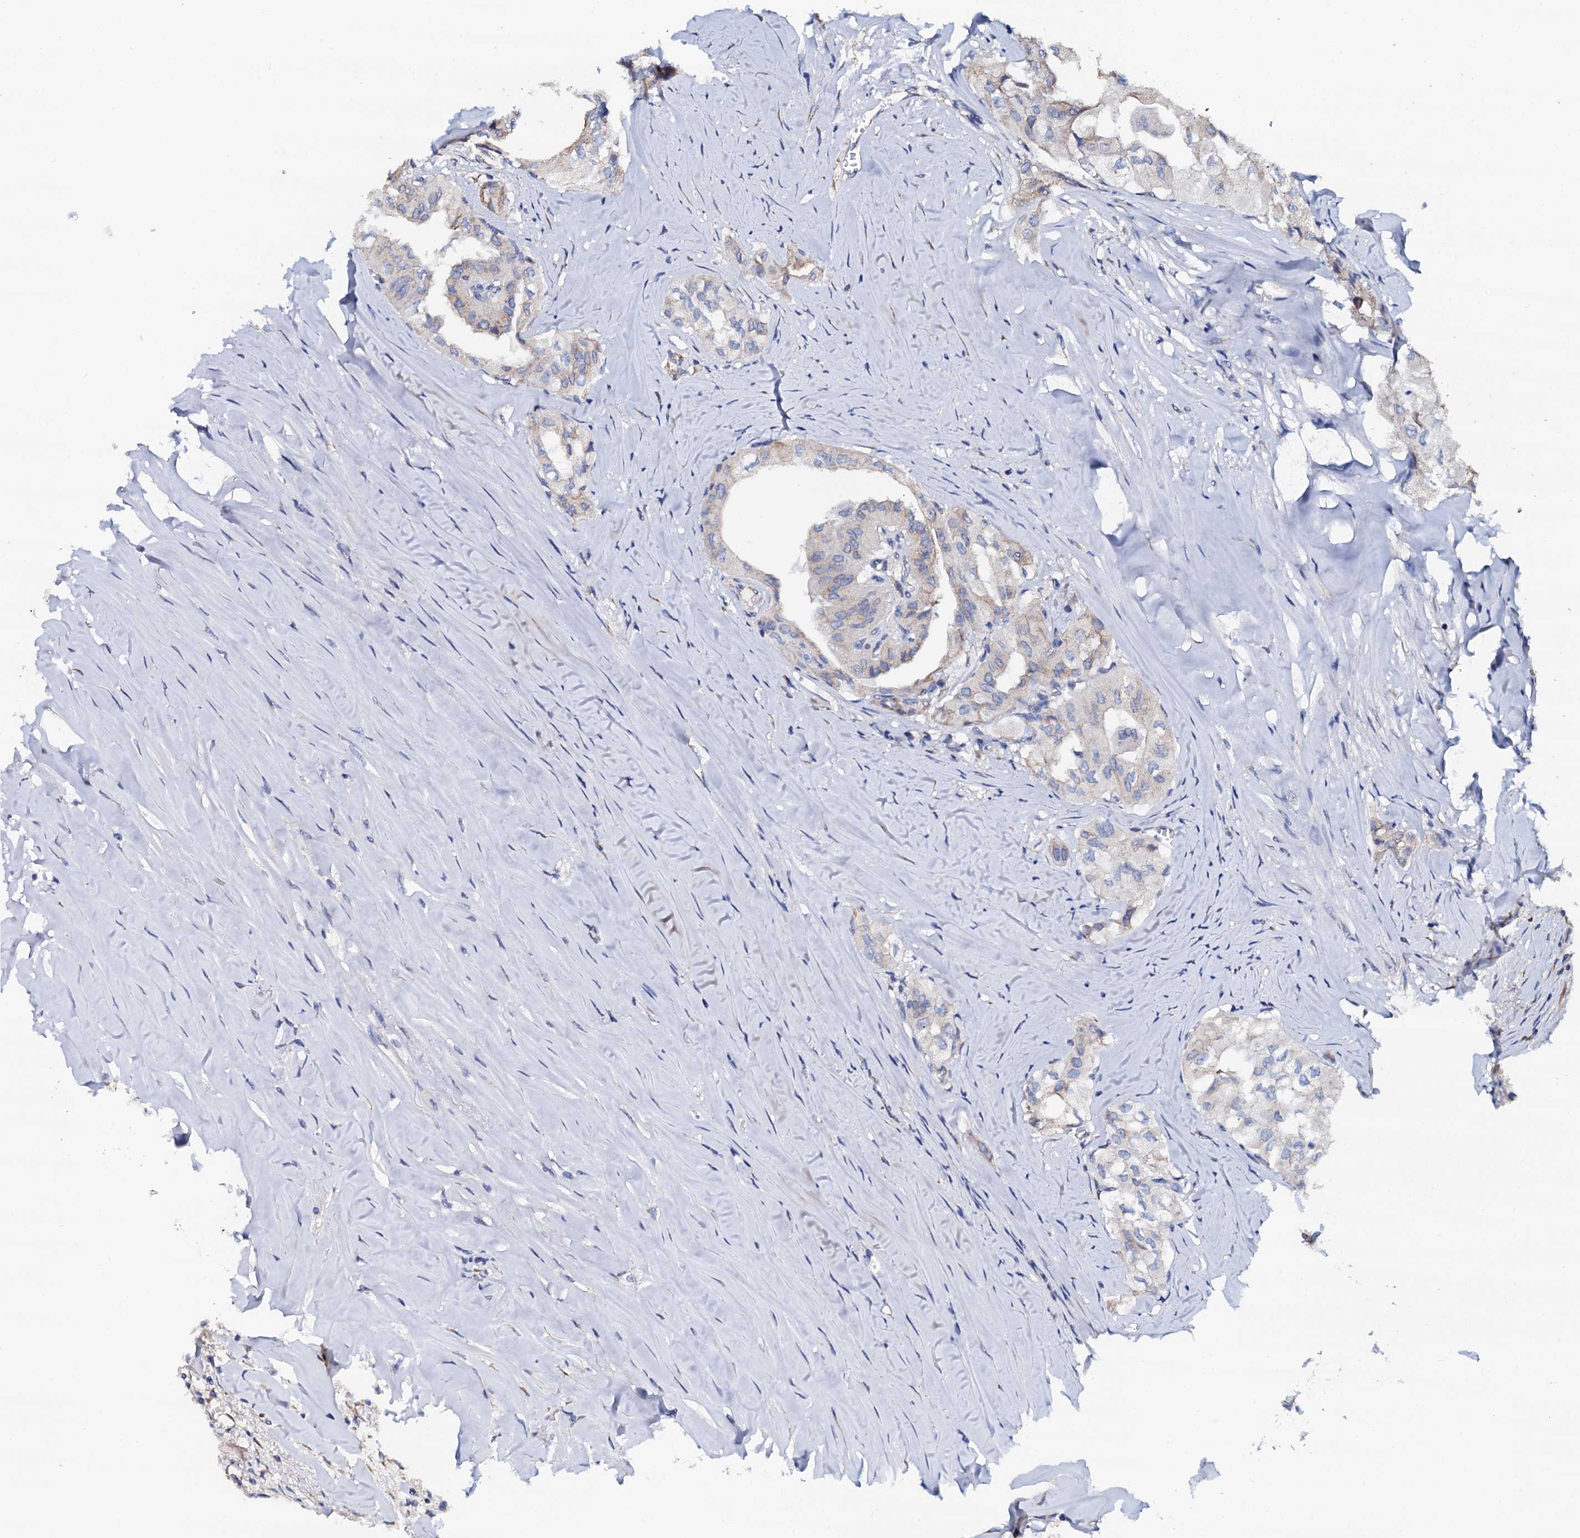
{"staining": {"intensity": "weak", "quantity": "<25%", "location": "cytoplasmic/membranous"}, "tissue": "thyroid cancer", "cell_type": "Tumor cells", "image_type": "cancer", "snomed": [{"axis": "morphology", "description": "Papillary adenocarcinoma, NOS"}, {"axis": "topography", "description": "Thyroid gland"}], "caption": "High magnification brightfield microscopy of thyroid cancer stained with DAB (3,3'-diaminobenzidine) (brown) and counterstained with hematoxylin (blue): tumor cells show no significant positivity.", "gene": "AKAP3", "patient": {"sex": "female", "age": 59}}